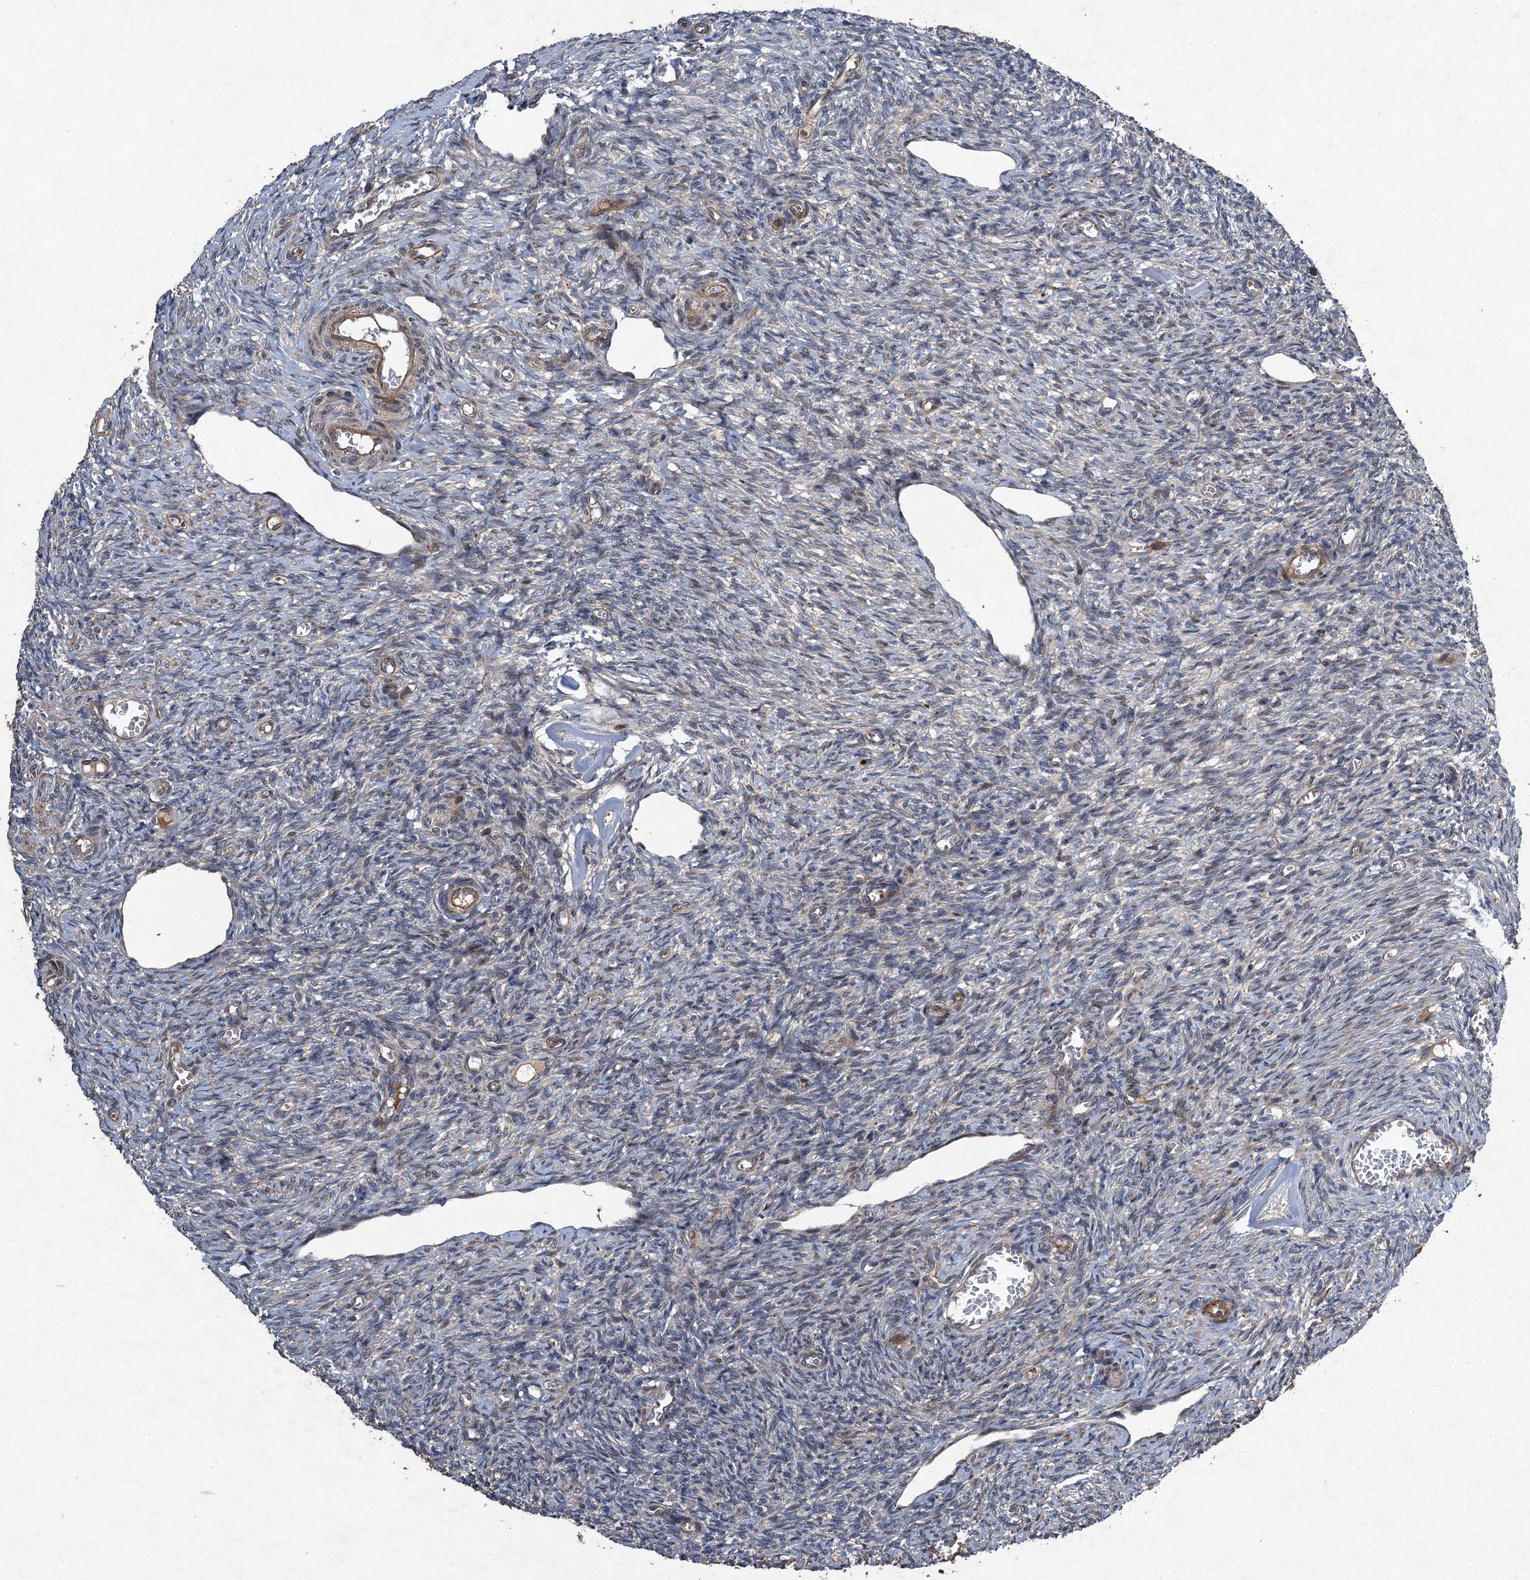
{"staining": {"intensity": "weak", "quantity": ">75%", "location": "cytoplasmic/membranous"}, "tissue": "ovary", "cell_type": "Follicle cells", "image_type": "normal", "snomed": [{"axis": "morphology", "description": "Normal tissue, NOS"}, {"axis": "topography", "description": "Ovary"}], "caption": "Ovary stained with DAB (3,3'-diaminobenzidine) IHC shows low levels of weak cytoplasmic/membranous expression in about >75% of follicle cells.", "gene": "NUDT22", "patient": {"sex": "female", "age": 27}}